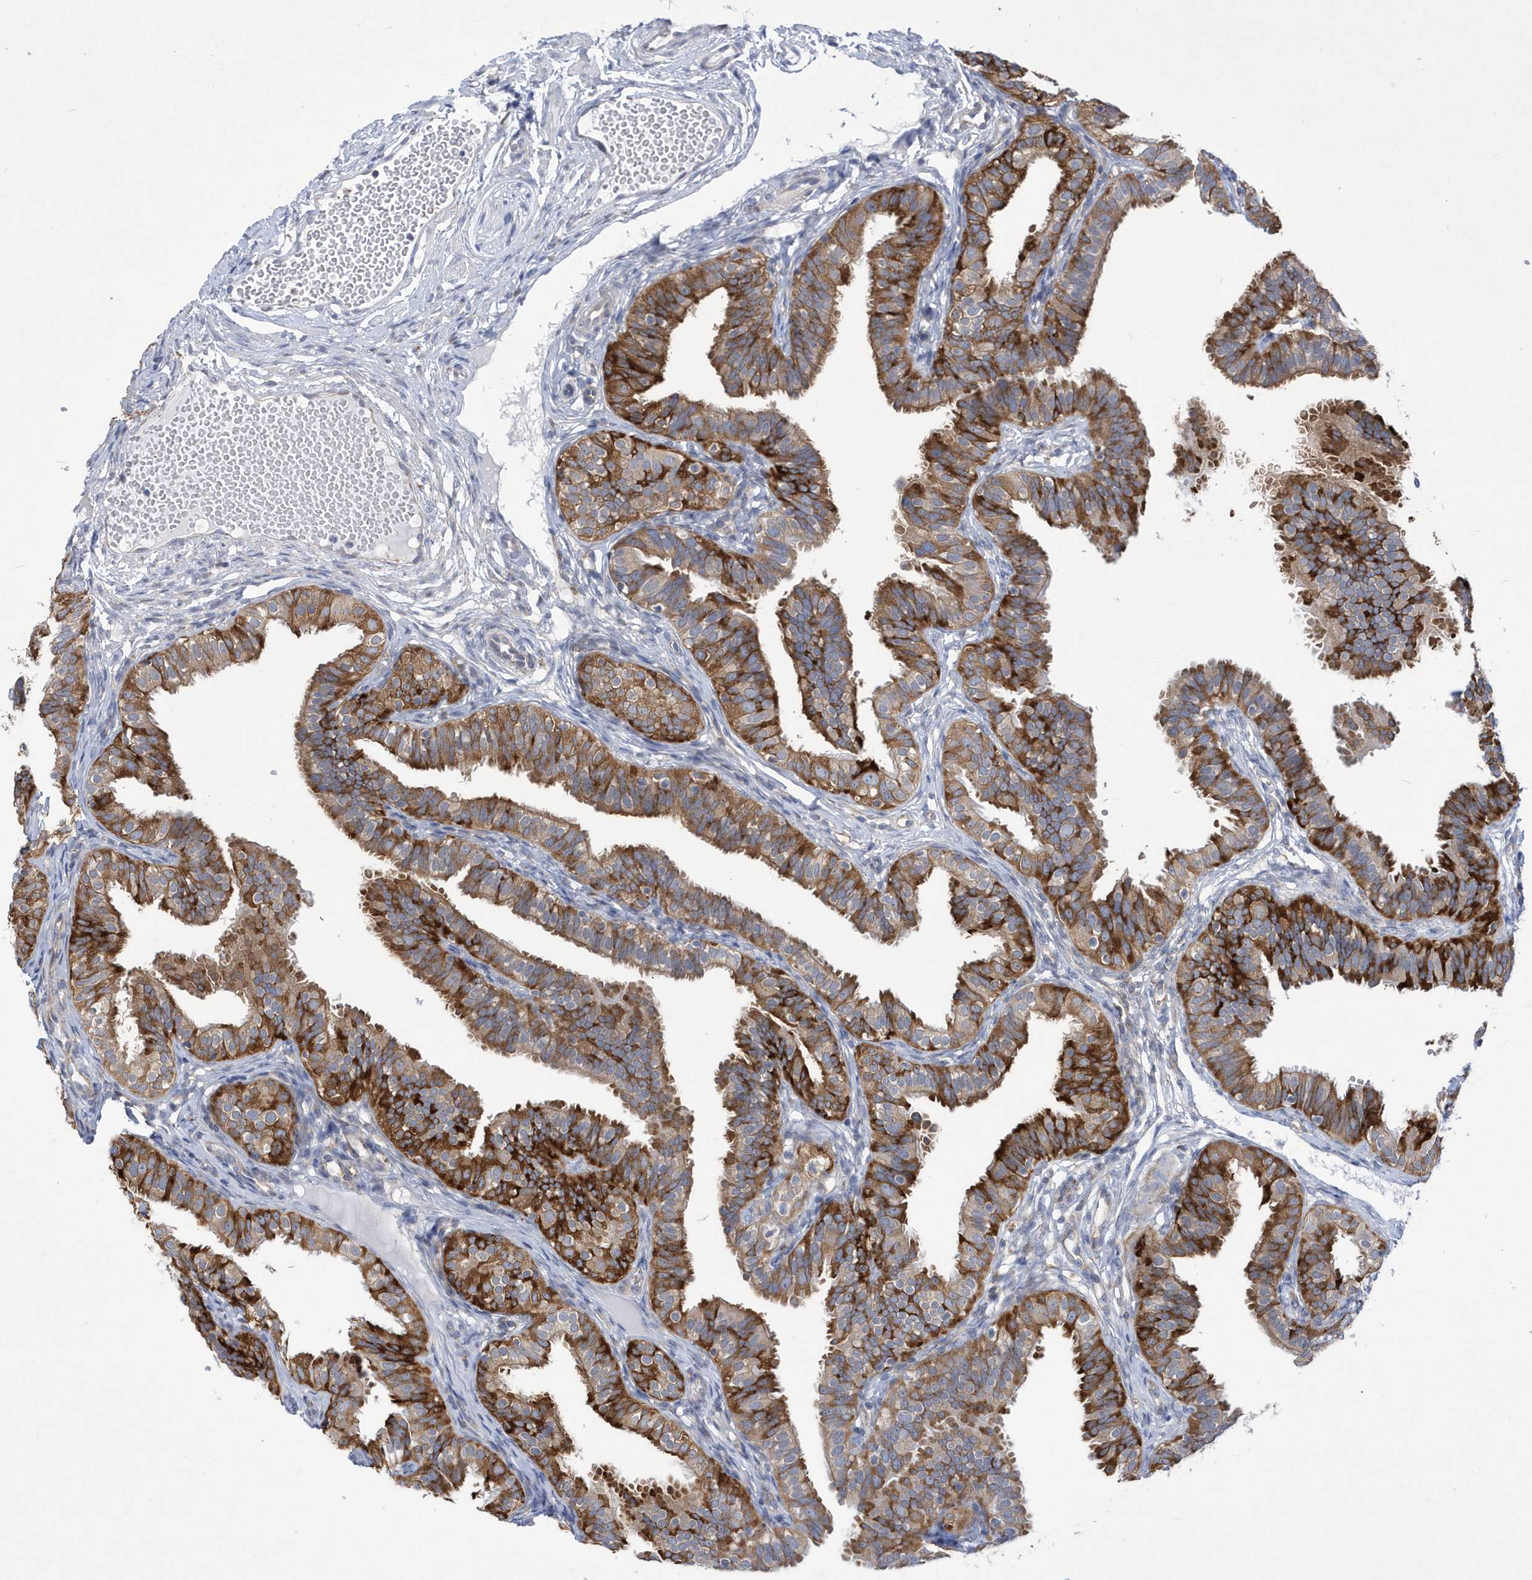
{"staining": {"intensity": "strong", "quantity": ">75%", "location": "cytoplasmic/membranous"}, "tissue": "fallopian tube", "cell_type": "Glandular cells", "image_type": "normal", "snomed": [{"axis": "morphology", "description": "Normal tissue, NOS"}, {"axis": "topography", "description": "Fallopian tube"}], "caption": "The photomicrograph exhibits immunohistochemical staining of benign fallopian tube. There is strong cytoplasmic/membranous expression is appreciated in about >75% of glandular cells. The protein of interest is stained brown, and the nuclei are stained in blue (DAB (3,3'-diaminobenzidine) IHC with brightfield microscopy, high magnification).", "gene": "MED31", "patient": {"sex": "female", "age": 35}}